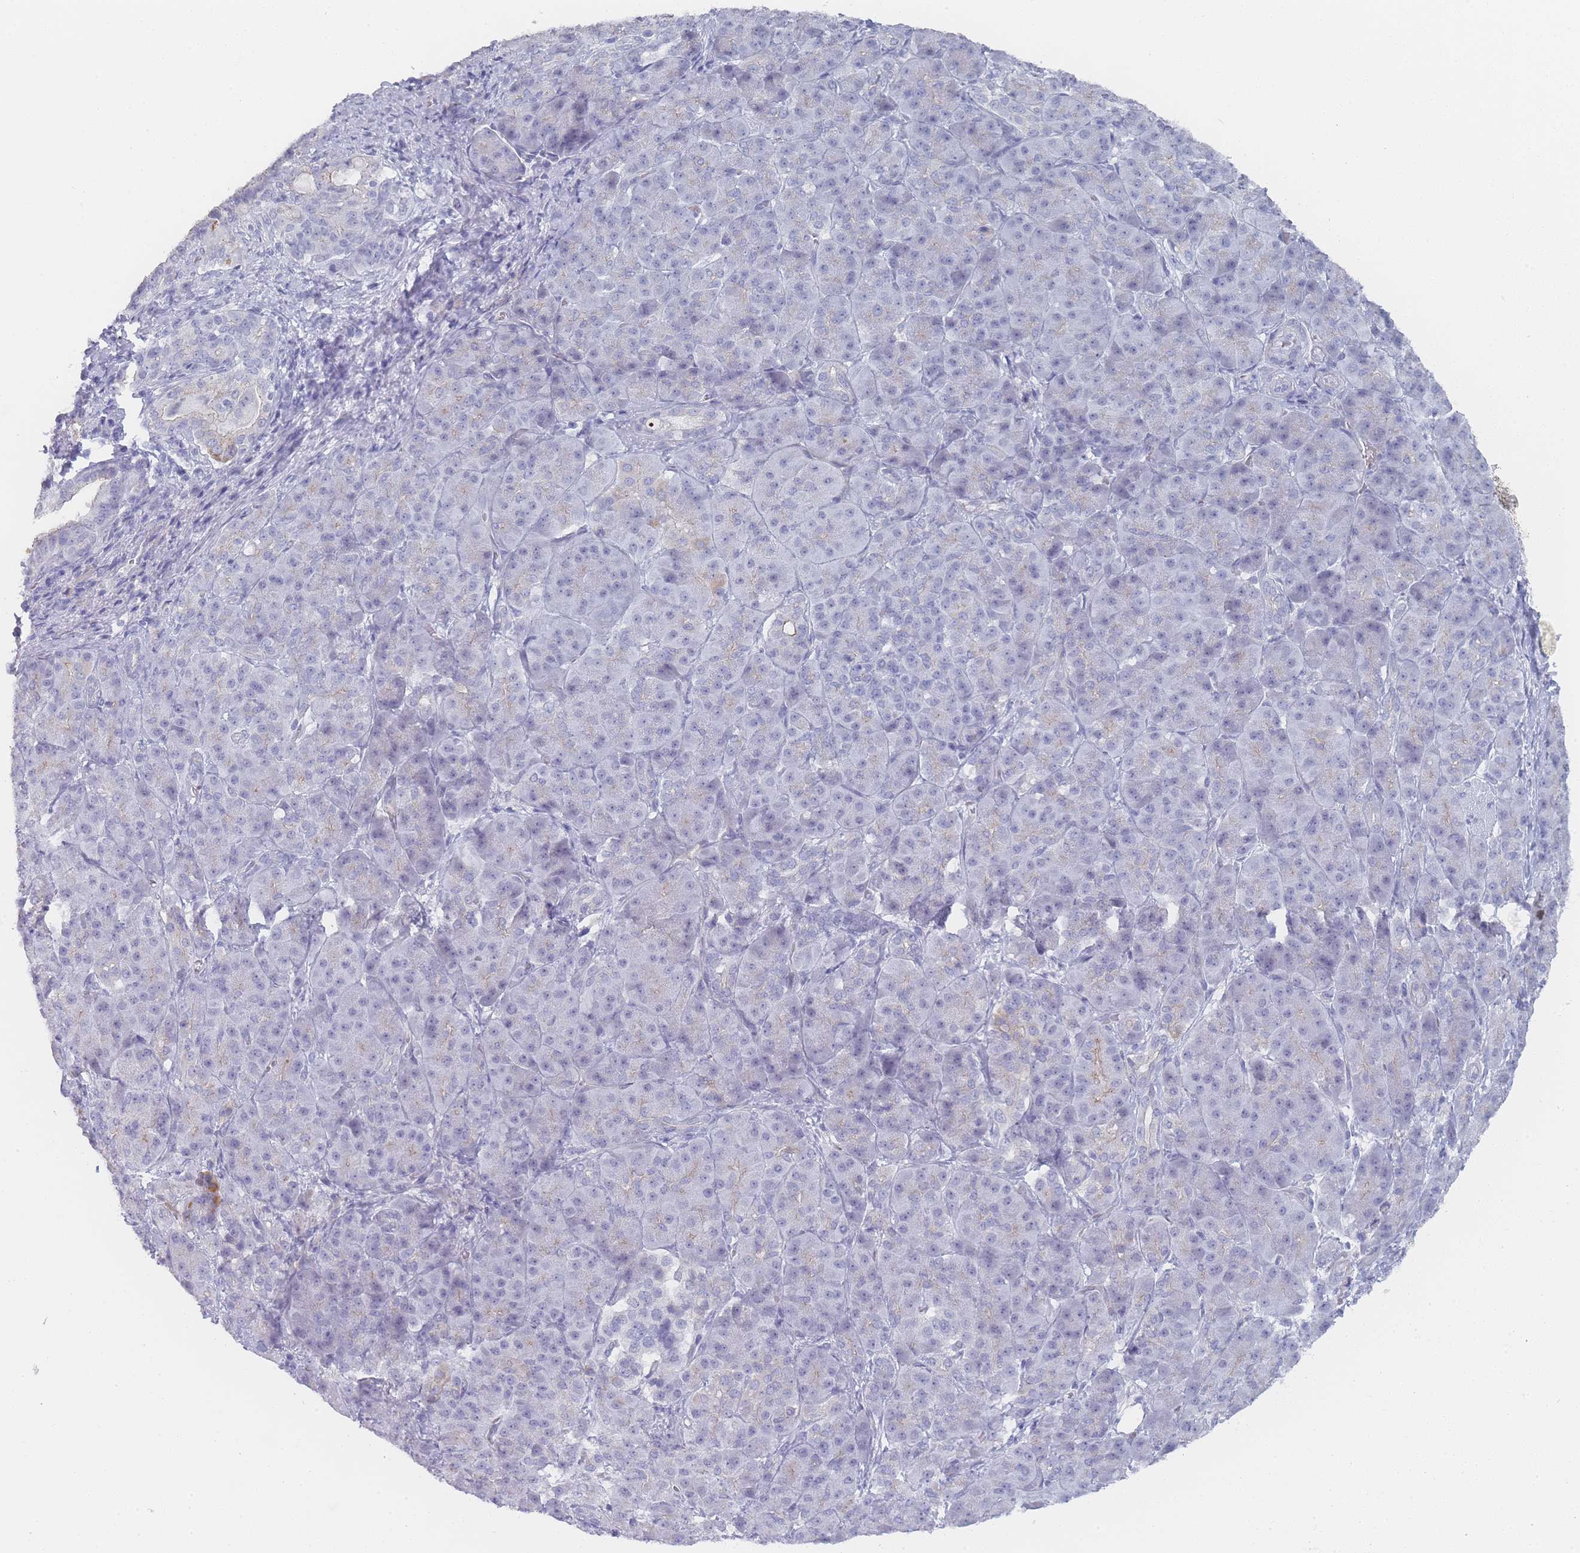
{"staining": {"intensity": "negative", "quantity": "none", "location": "none"}, "tissue": "pancreatic cancer", "cell_type": "Tumor cells", "image_type": "cancer", "snomed": [{"axis": "morphology", "description": "Adenocarcinoma, NOS"}, {"axis": "topography", "description": "Pancreas"}], "caption": "DAB (3,3'-diaminobenzidine) immunohistochemical staining of human adenocarcinoma (pancreatic) shows no significant expression in tumor cells.", "gene": "IMPG1", "patient": {"sex": "male", "age": 57}}